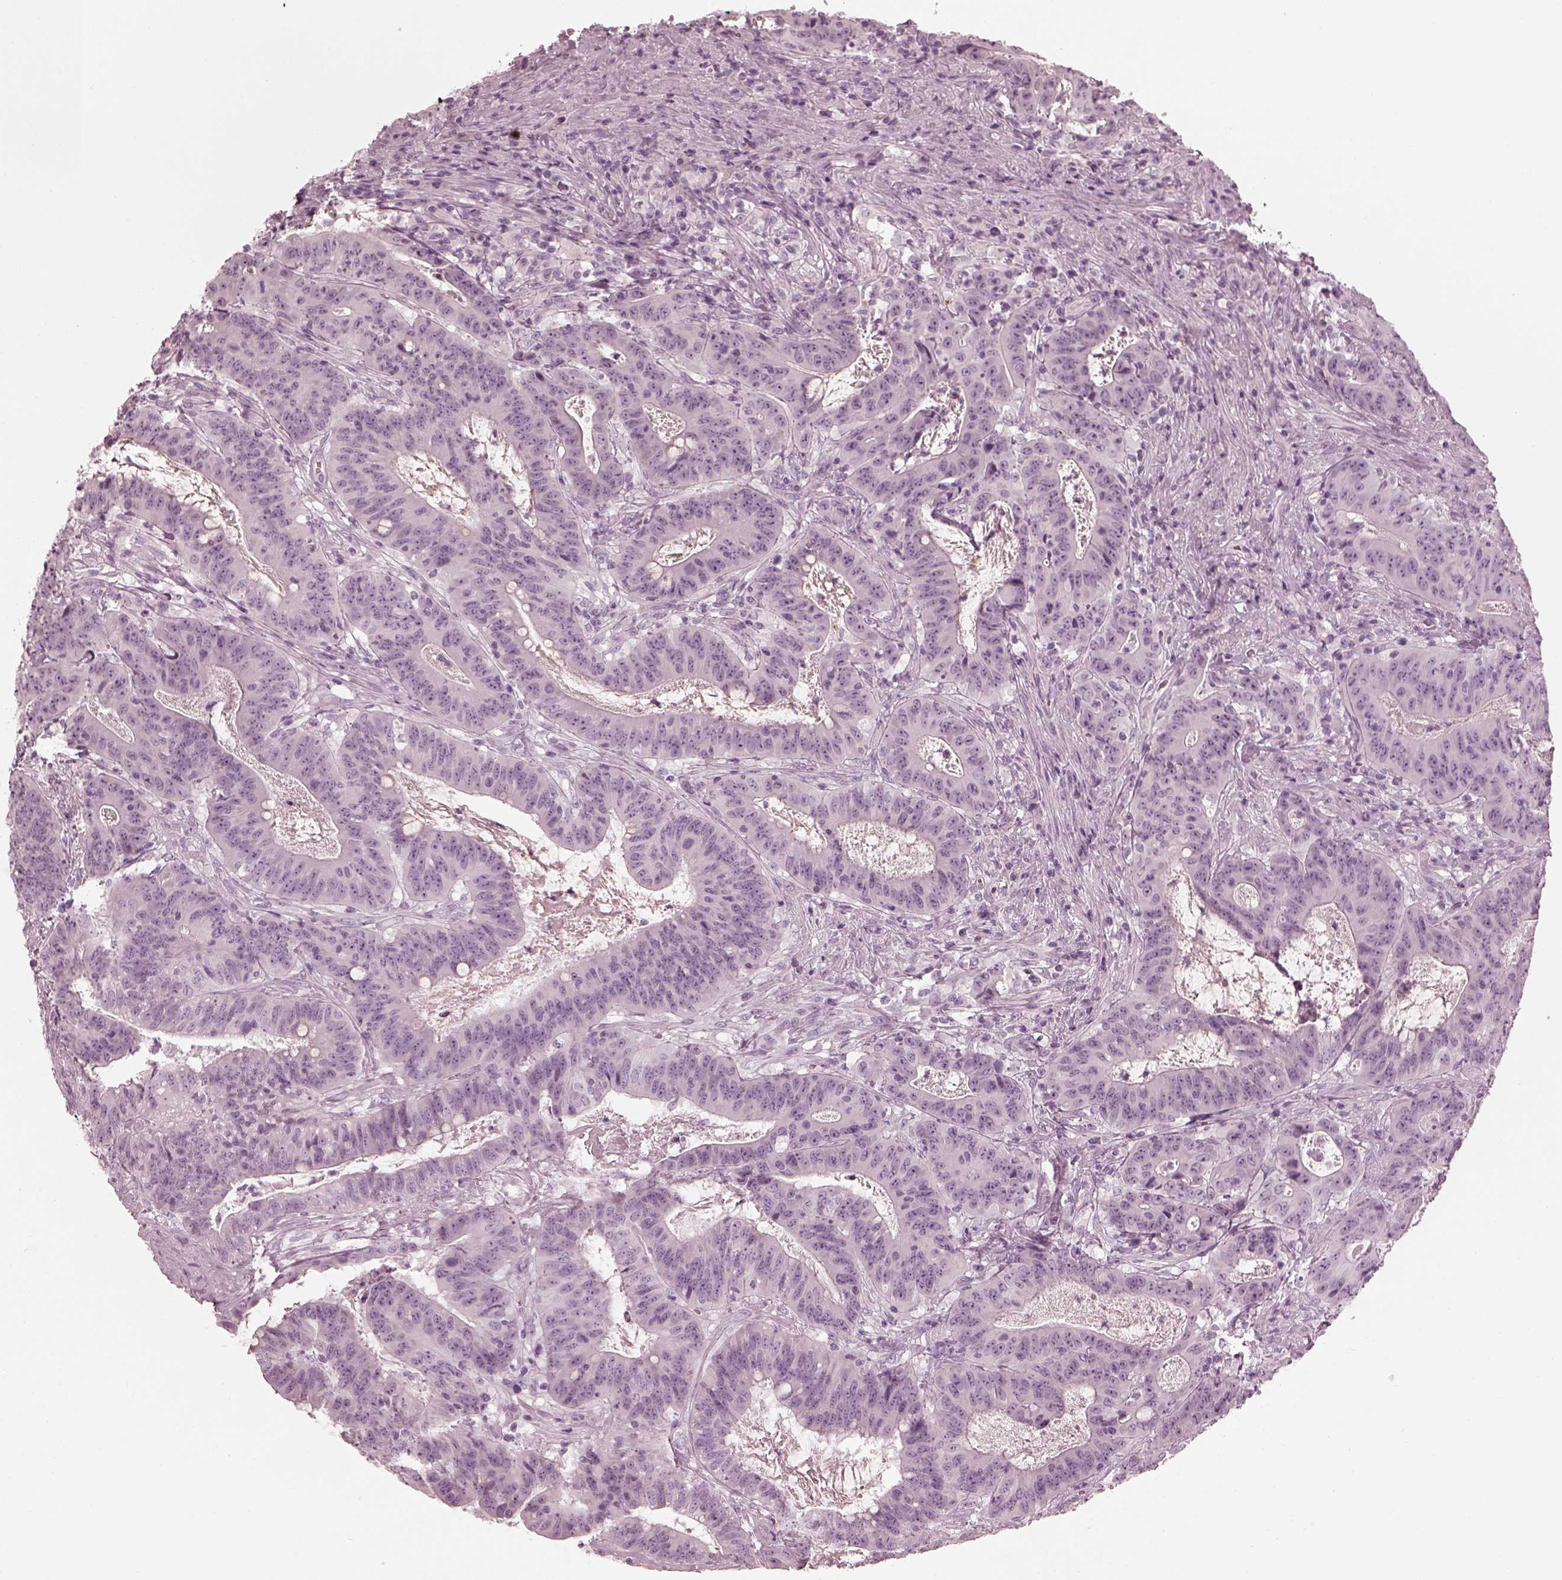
{"staining": {"intensity": "negative", "quantity": "none", "location": "none"}, "tissue": "colorectal cancer", "cell_type": "Tumor cells", "image_type": "cancer", "snomed": [{"axis": "morphology", "description": "Adenocarcinoma, NOS"}, {"axis": "topography", "description": "Colon"}], "caption": "The IHC micrograph has no significant staining in tumor cells of colorectal cancer tissue. Brightfield microscopy of immunohistochemistry stained with DAB (3,3'-diaminobenzidine) (brown) and hematoxylin (blue), captured at high magnification.", "gene": "SAXO2", "patient": {"sex": "male", "age": 33}}